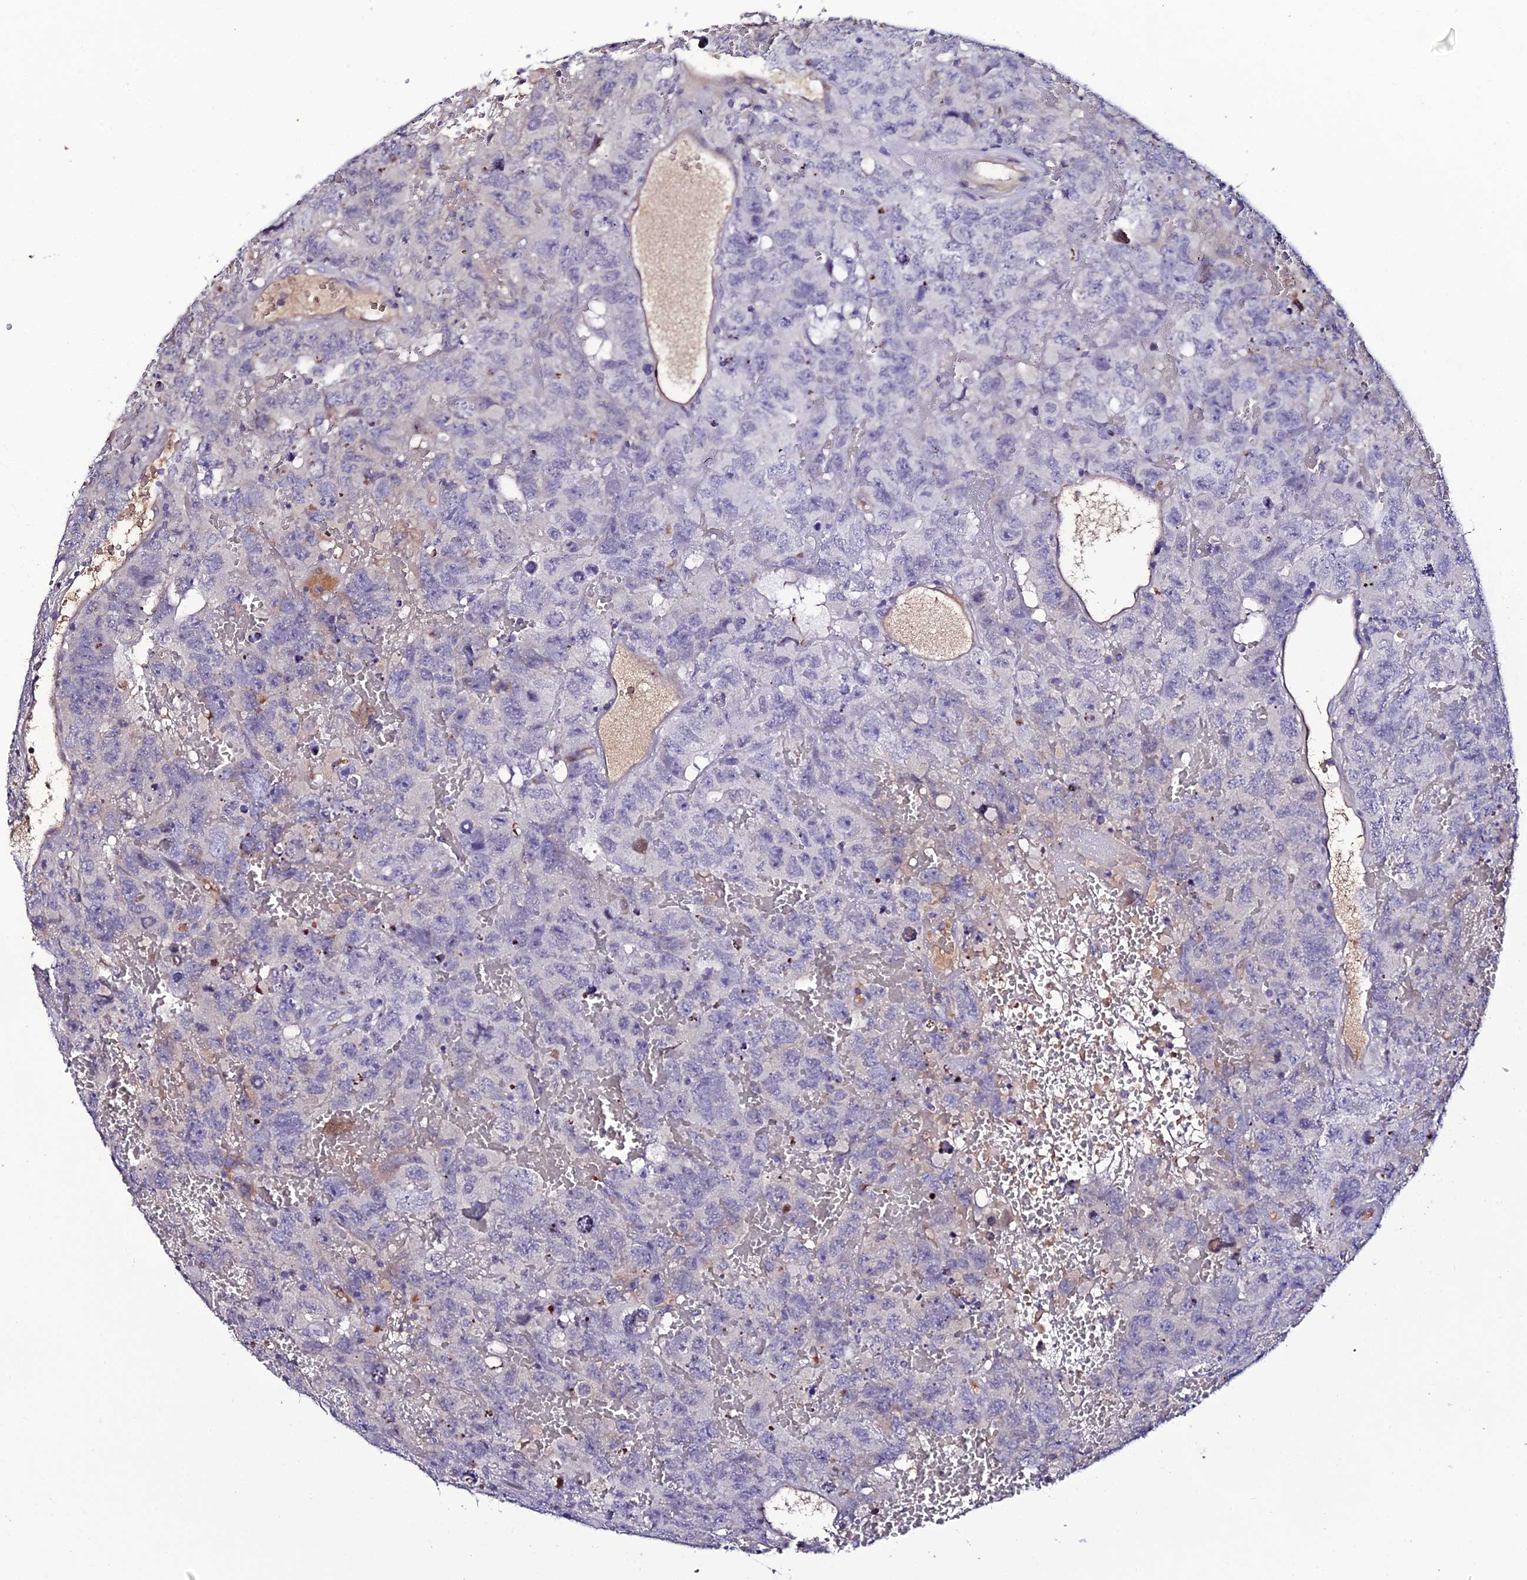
{"staining": {"intensity": "negative", "quantity": "none", "location": "none"}, "tissue": "testis cancer", "cell_type": "Tumor cells", "image_type": "cancer", "snomed": [{"axis": "morphology", "description": "Carcinoma, Embryonal, NOS"}, {"axis": "topography", "description": "Testis"}], "caption": "Tumor cells show no significant staining in testis embryonal carcinoma.", "gene": "DEFB132", "patient": {"sex": "male", "age": 45}}